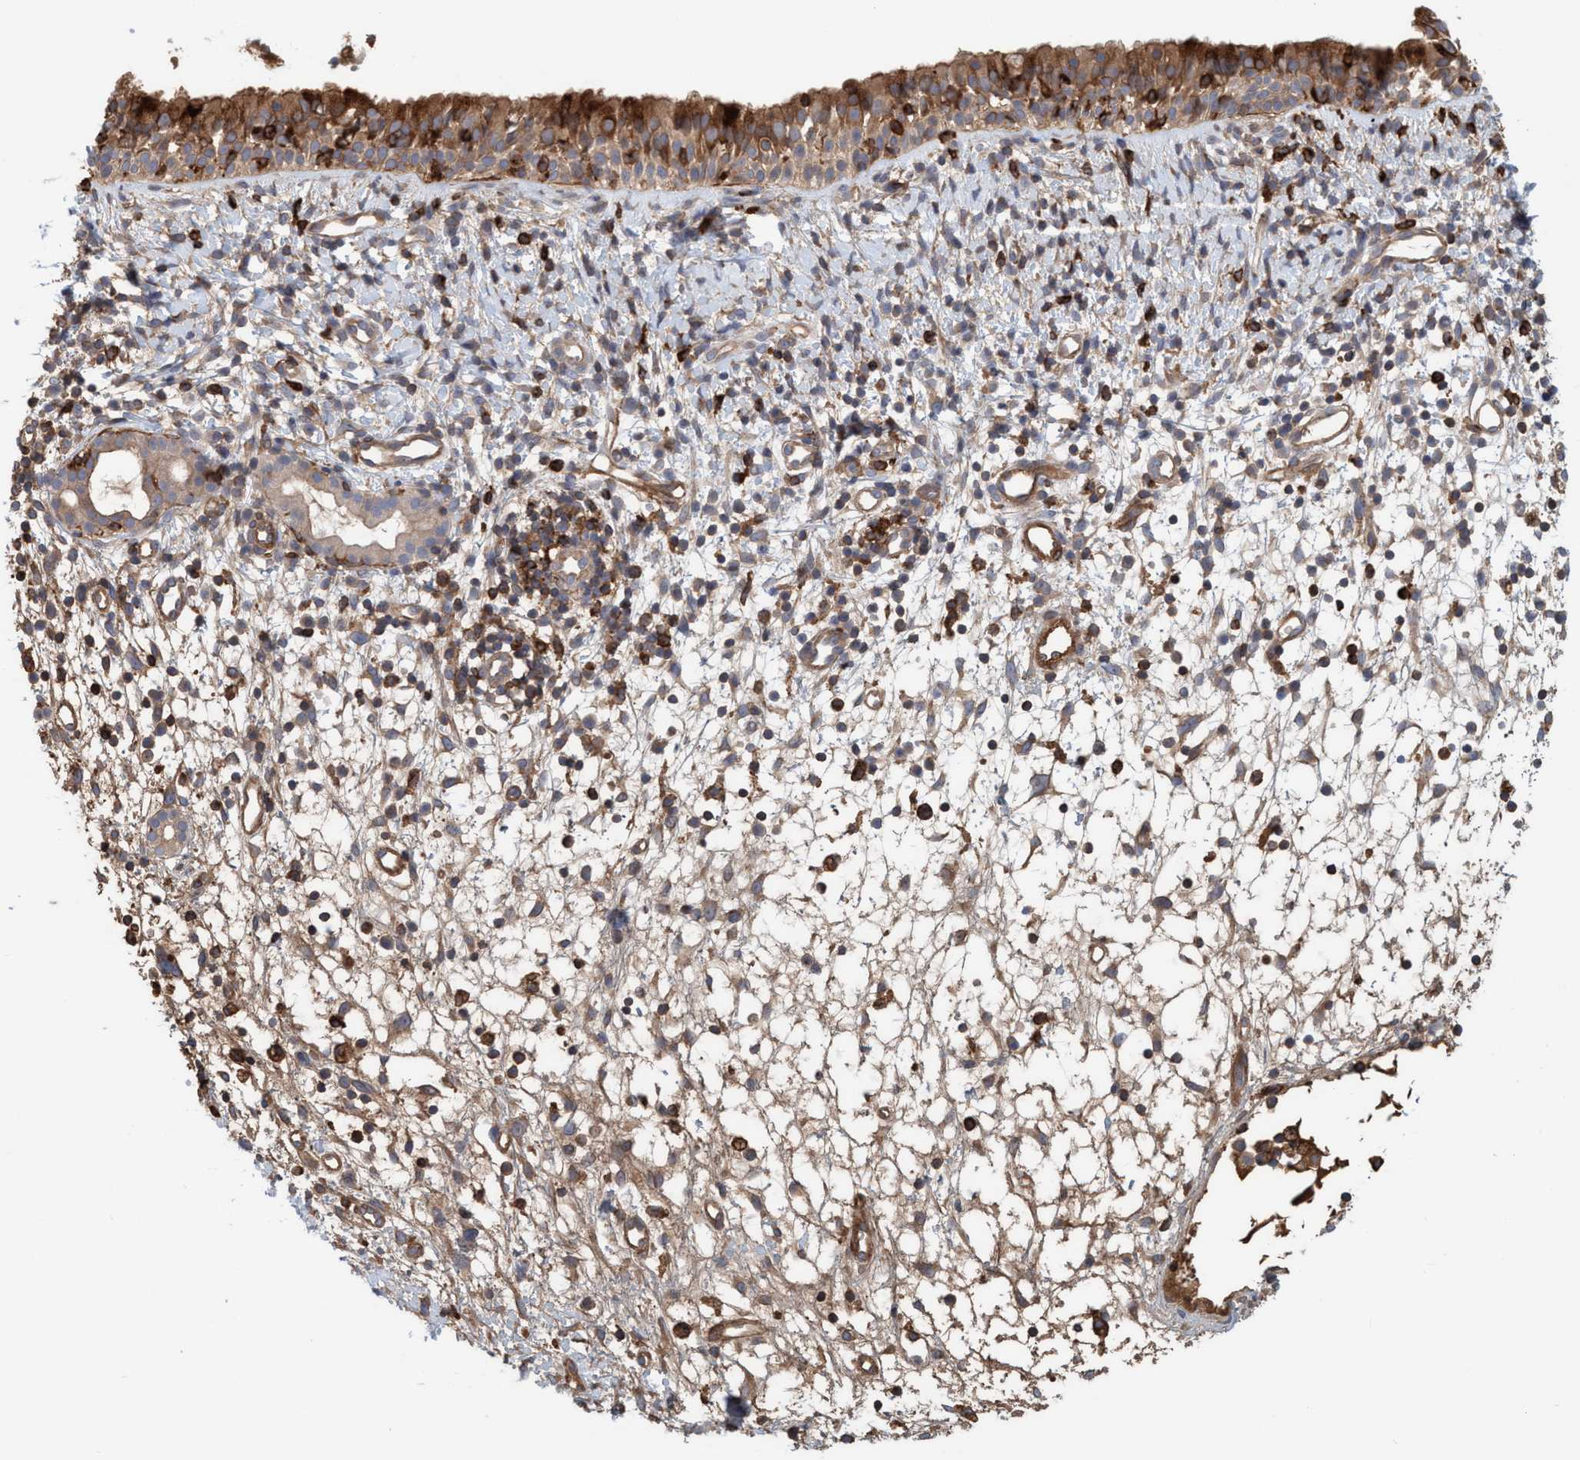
{"staining": {"intensity": "moderate", "quantity": ">75%", "location": "cytoplasmic/membranous"}, "tissue": "nasopharynx", "cell_type": "Respiratory epithelial cells", "image_type": "normal", "snomed": [{"axis": "morphology", "description": "Normal tissue, NOS"}, {"axis": "topography", "description": "Nasopharynx"}], "caption": "Moderate cytoplasmic/membranous expression for a protein is appreciated in about >75% of respiratory epithelial cells of normal nasopharynx using immunohistochemistry.", "gene": "SPECC1", "patient": {"sex": "male", "age": 22}}